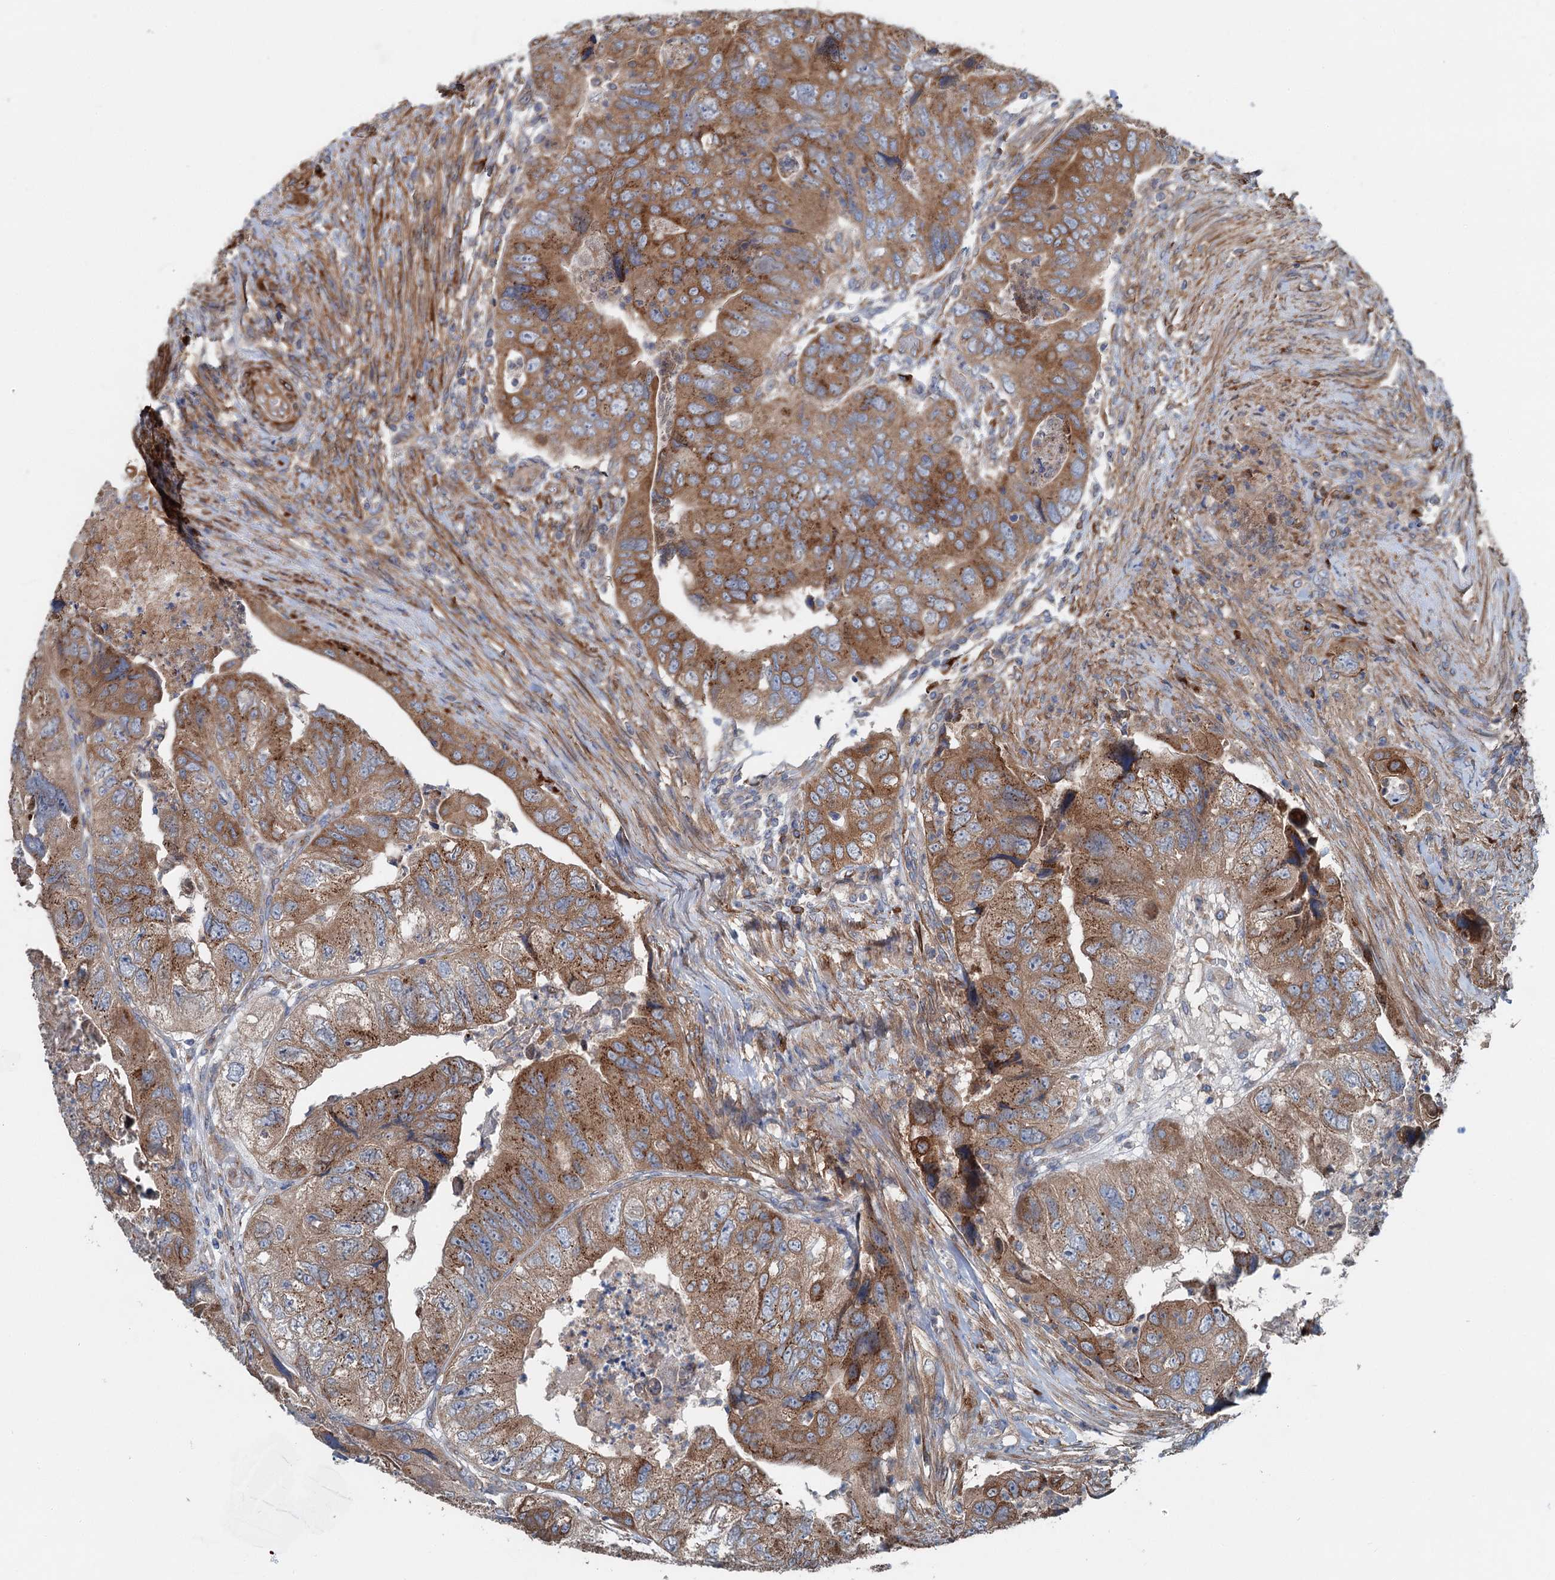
{"staining": {"intensity": "moderate", "quantity": ">75%", "location": "cytoplasmic/membranous"}, "tissue": "colorectal cancer", "cell_type": "Tumor cells", "image_type": "cancer", "snomed": [{"axis": "morphology", "description": "Adenocarcinoma, NOS"}, {"axis": "topography", "description": "Rectum"}], "caption": "A histopathology image of adenocarcinoma (colorectal) stained for a protein reveals moderate cytoplasmic/membranous brown staining in tumor cells. (Stains: DAB in brown, nuclei in blue, Microscopy: brightfield microscopy at high magnification).", "gene": "CALCOCO1", "patient": {"sex": "male", "age": 63}}